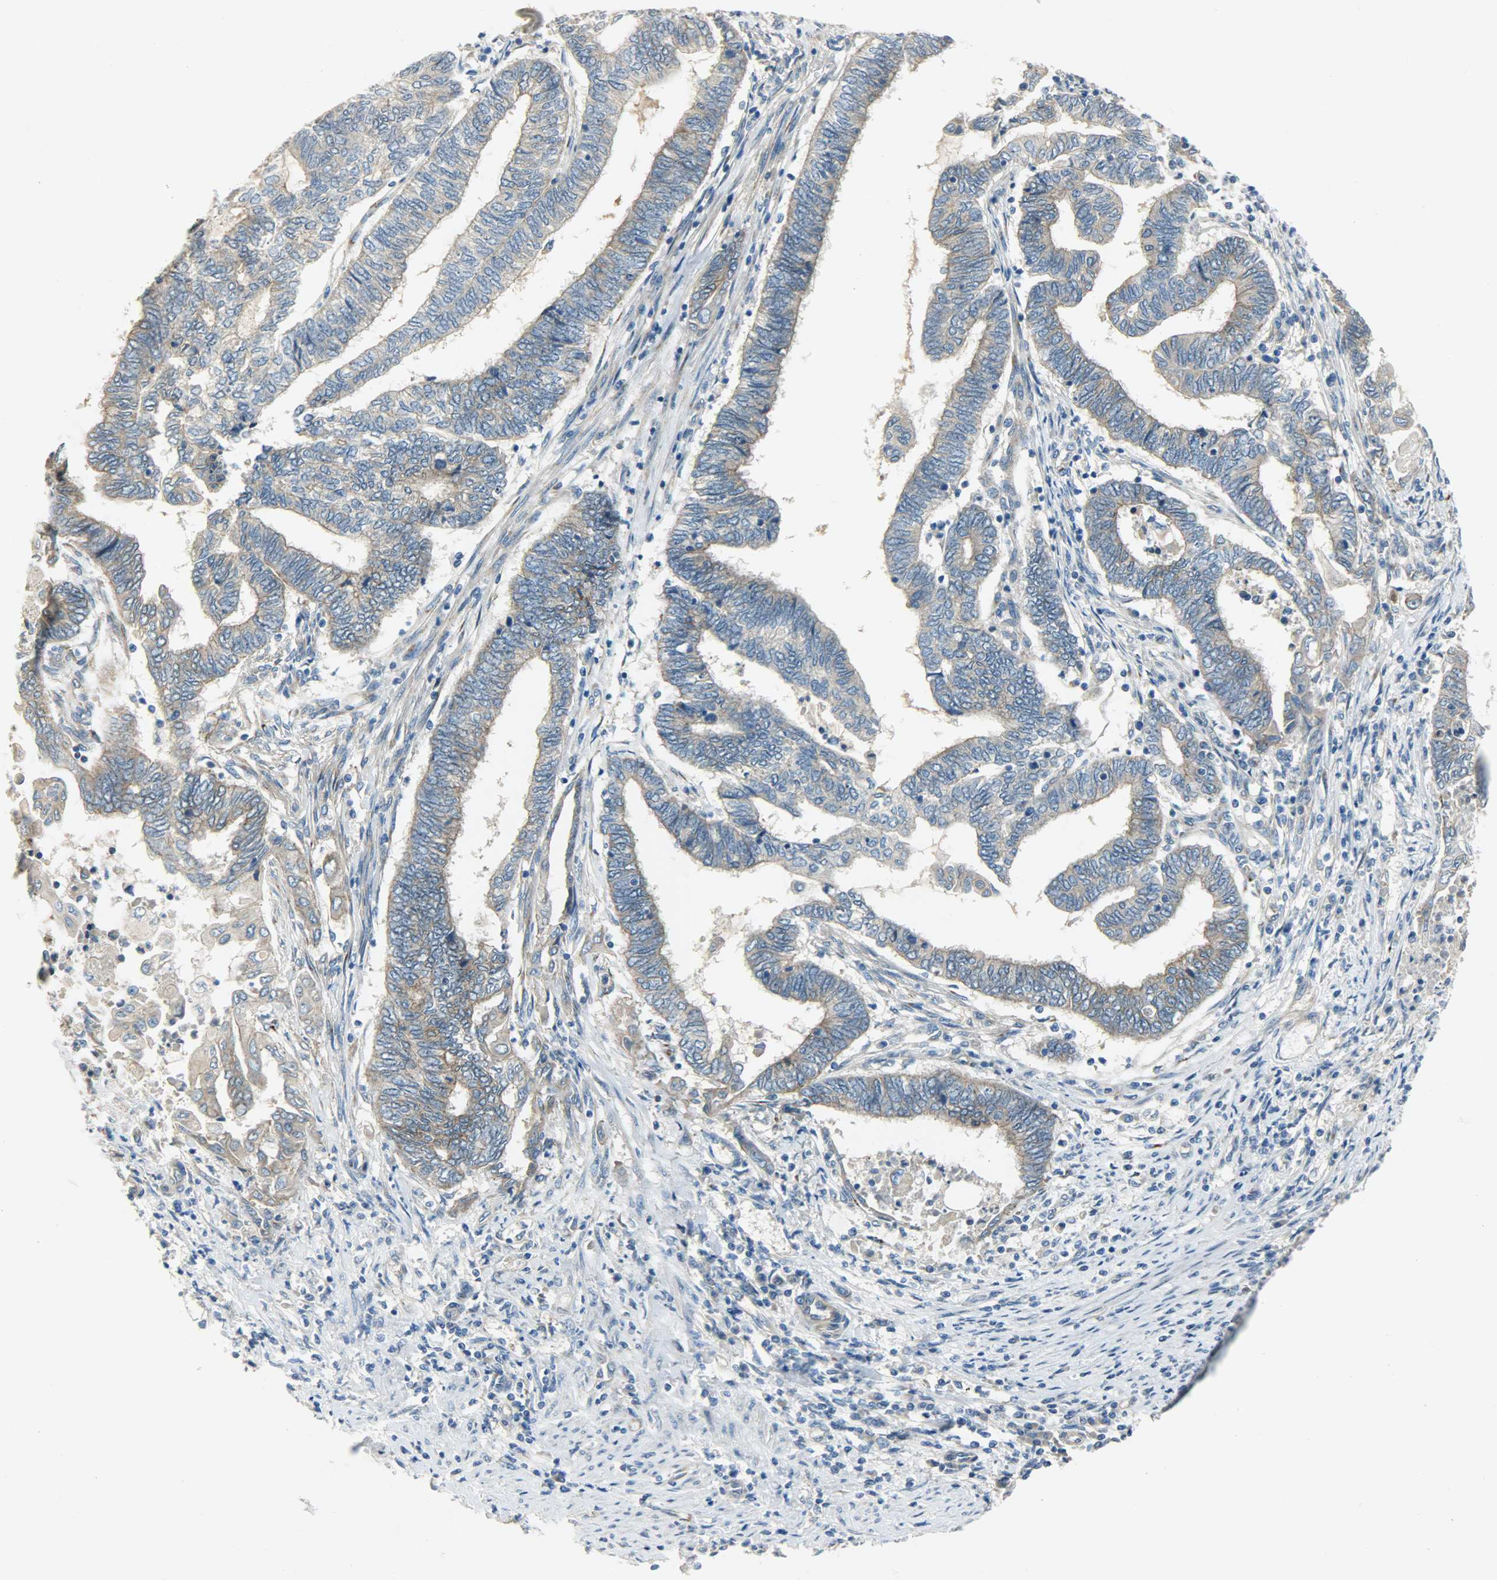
{"staining": {"intensity": "weak", "quantity": ">75%", "location": "cytoplasmic/membranous"}, "tissue": "endometrial cancer", "cell_type": "Tumor cells", "image_type": "cancer", "snomed": [{"axis": "morphology", "description": "Adenocarcinoma, NOS"}, {"axis": "topography", "description": "Uterus"}, {"axis": "topography", "description": "Endometrium"}], "caption": "Human endometrial cancer (adenocarcinoma) stained for a protein (brown) exhibits weak cytoplasmic/membranous positive positivity in about >75% of tumor cells.", "gene": "KIAA1217", "patient": {"sex": "female", "age": 70}}